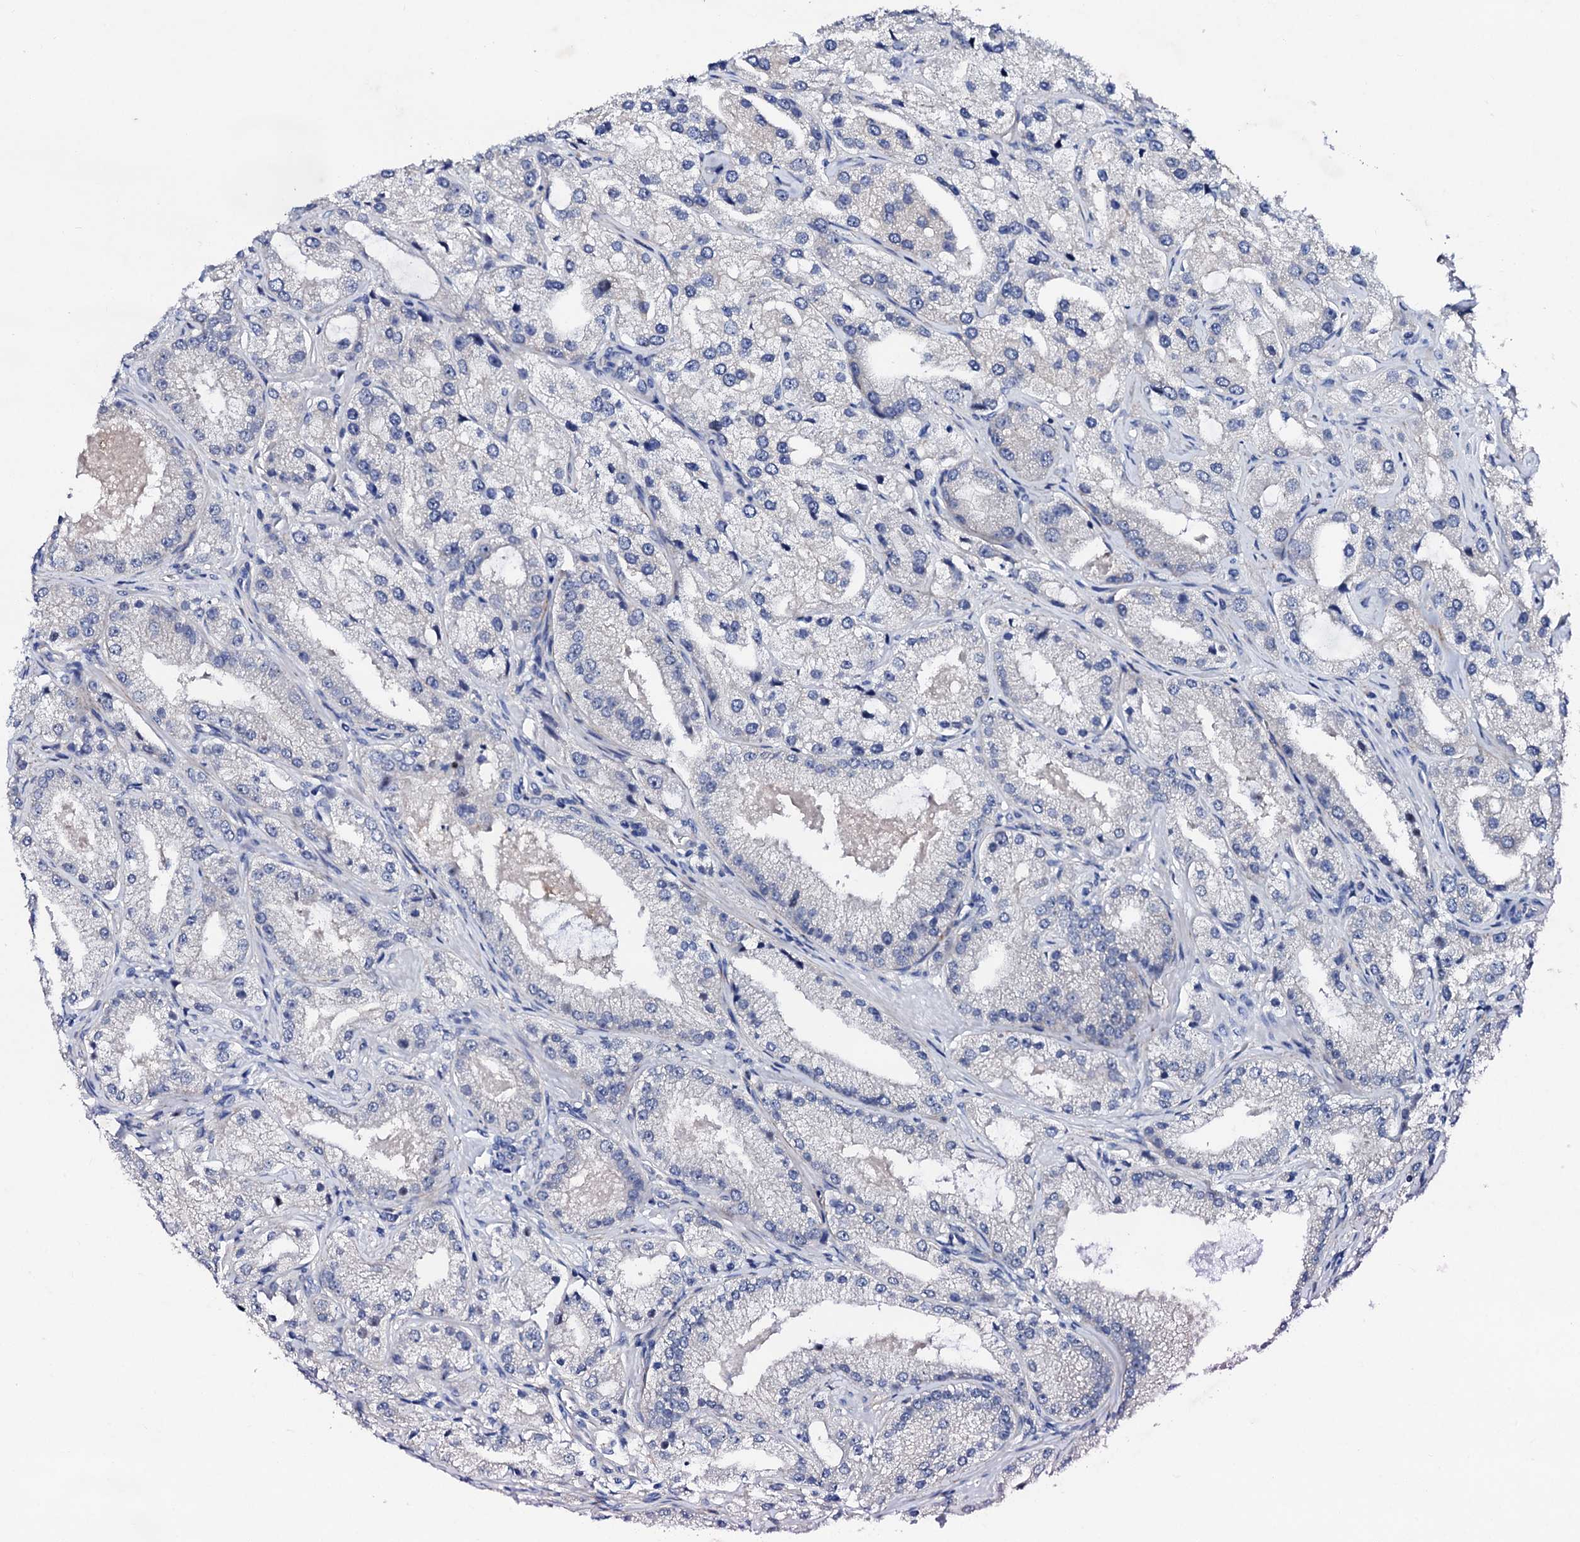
{"staining": {"intensity": "negative", "quantity": "none", "location": "none"}, "tissue": "prostate cancer", "cell_type": "Tumor cells", "image_type": "cancer", "snomed": [{"axis": "morphology", "description": "Adenocarcinoma, Low grade"}, {"axis": "topography", "description": "Prostate"}], "caption": "DAB (3,3'-diaminobenzidine) immunohistochemical staining of prostate cancer (low-grade adenocarcinoma) exhibits no significant positivity in tumor cells.", "gene": "TRDN", "patient": {"sex": "male", "age": 69}}